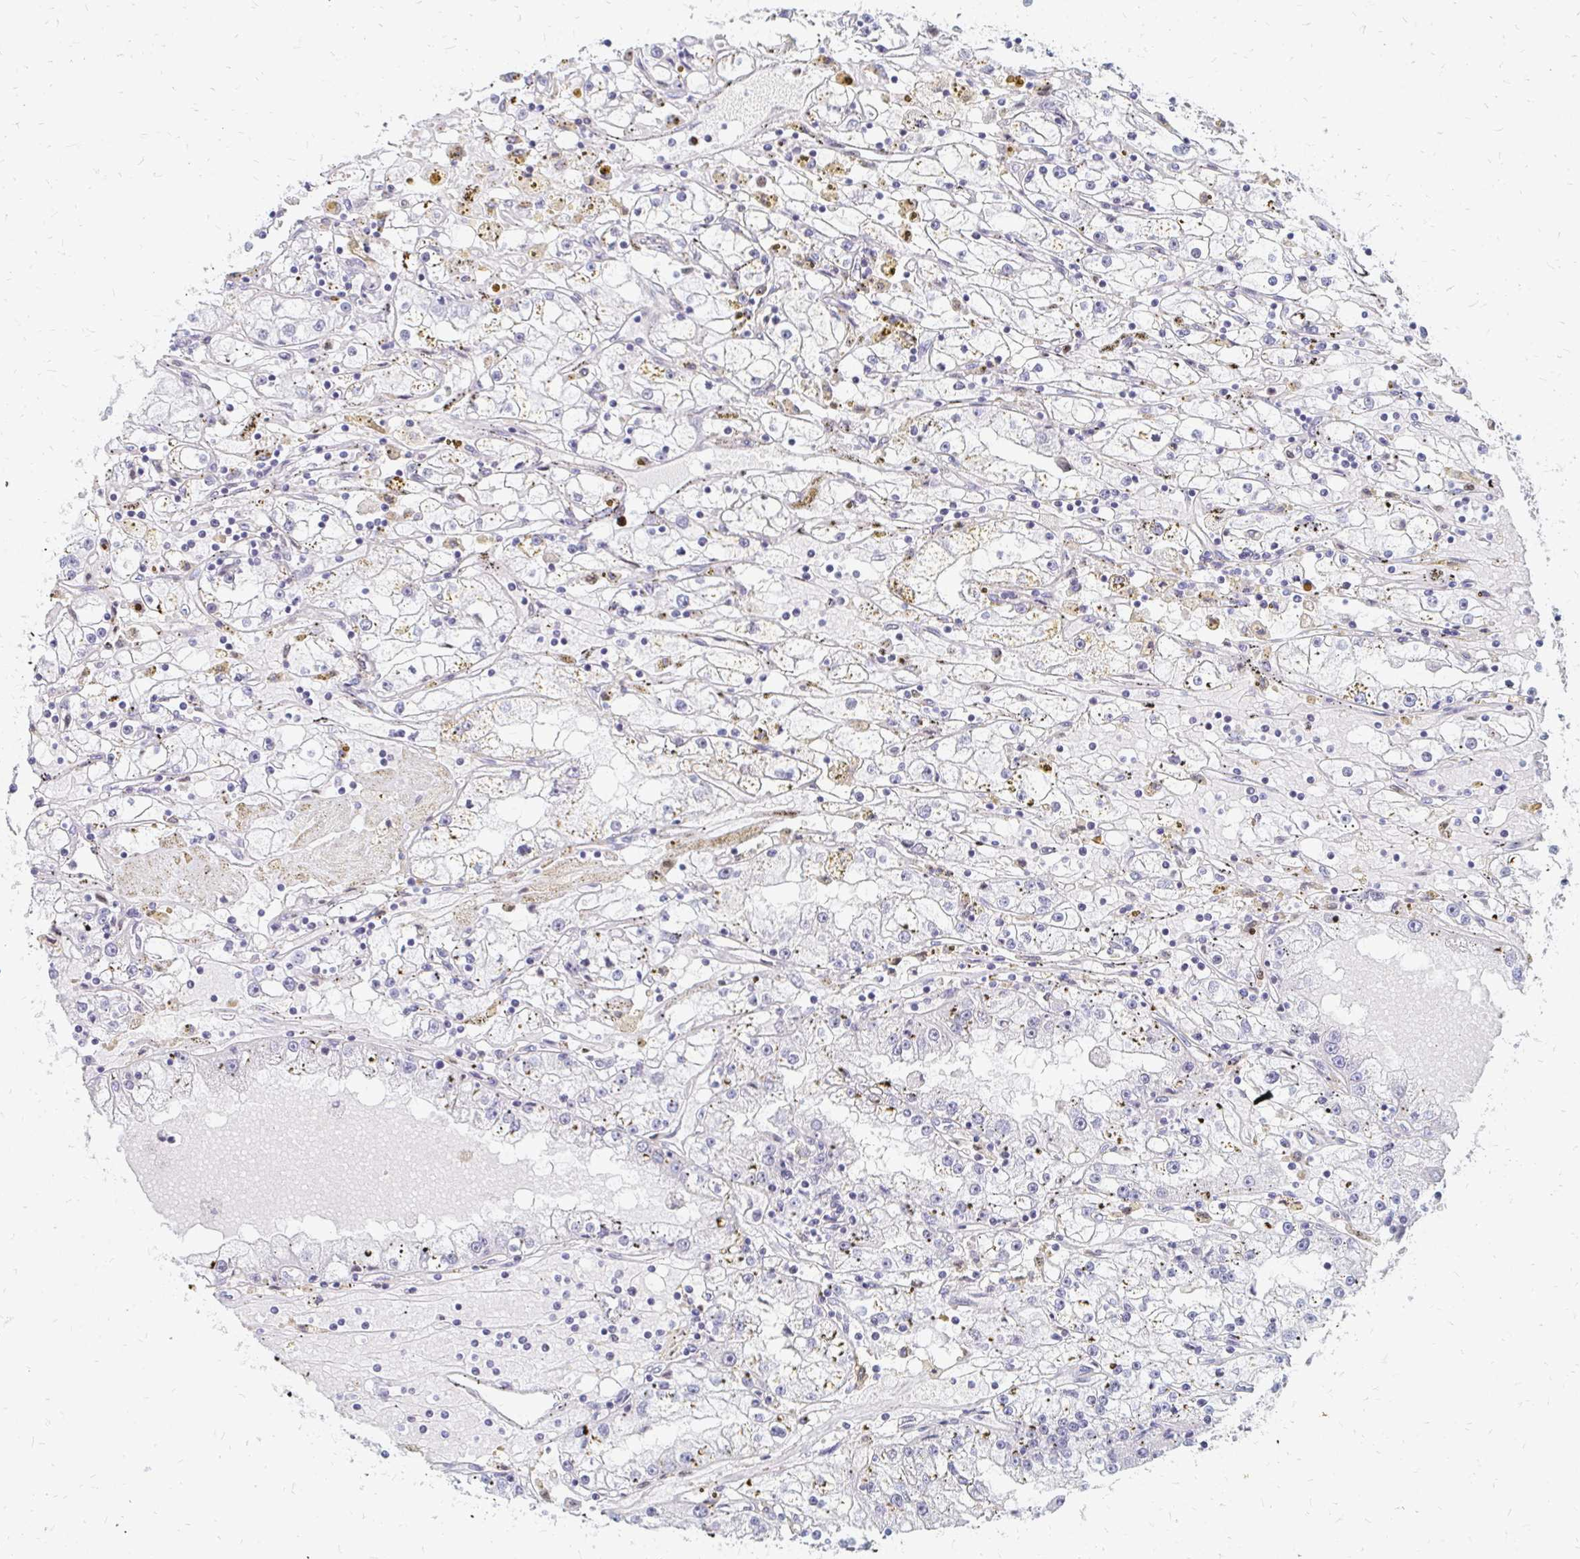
{"staining": {"intensity": "negative", "quantity": "none", "location": "none"}, "tissue": "renal cancer", "cell_type": "Tumor cells", "image_type": "cancer", "snomed": [{"axis": "morphology", "description": "Adenocarcinoma, NOS"}, {"axis": "topography", "description": "Kidney"}], "caption": "A histopathology image of adenocarcinoma (renal) stained for a protein displays no brown staining in tumor cells.", "gene": "PLK3", "patient": {"sex": "male", "age": 56}}